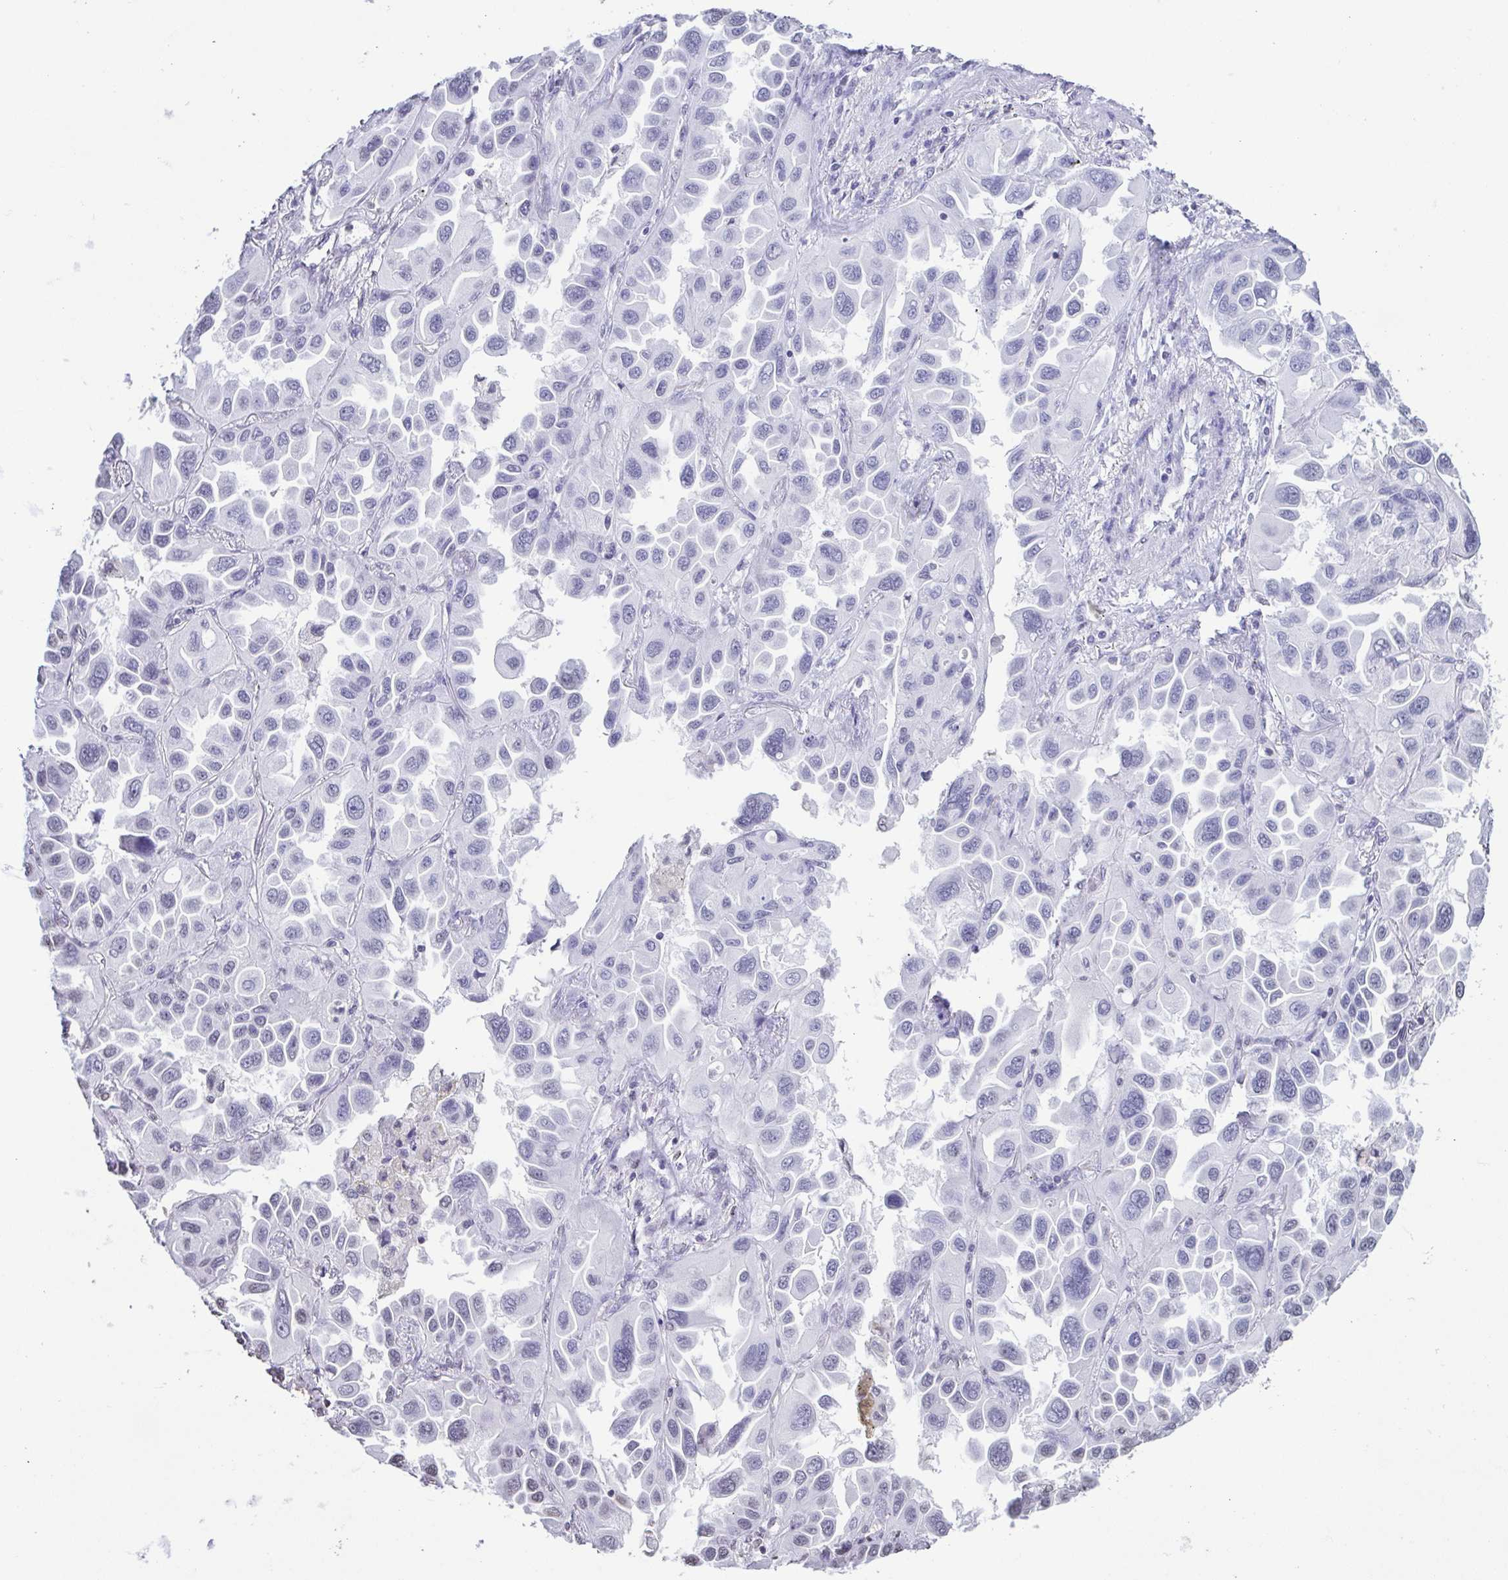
{"staining": {"intensity": "negative", "quantity": "none", "location": "none"}, "tissue": "lung cancer", "cell_type": "Tumor cells", "image_type": "cancer", "snomed": [{"axis": "morphology", "description": "Adenocarcinoma, NOS"}, {"axis": "topography", "description": "Lung"}], "caption": "Tumor cells are negative for brown protein staining in lung adenocarcinoma.", "gene": "VCY1B", "patient": {"sex": "male", "age": 64}}